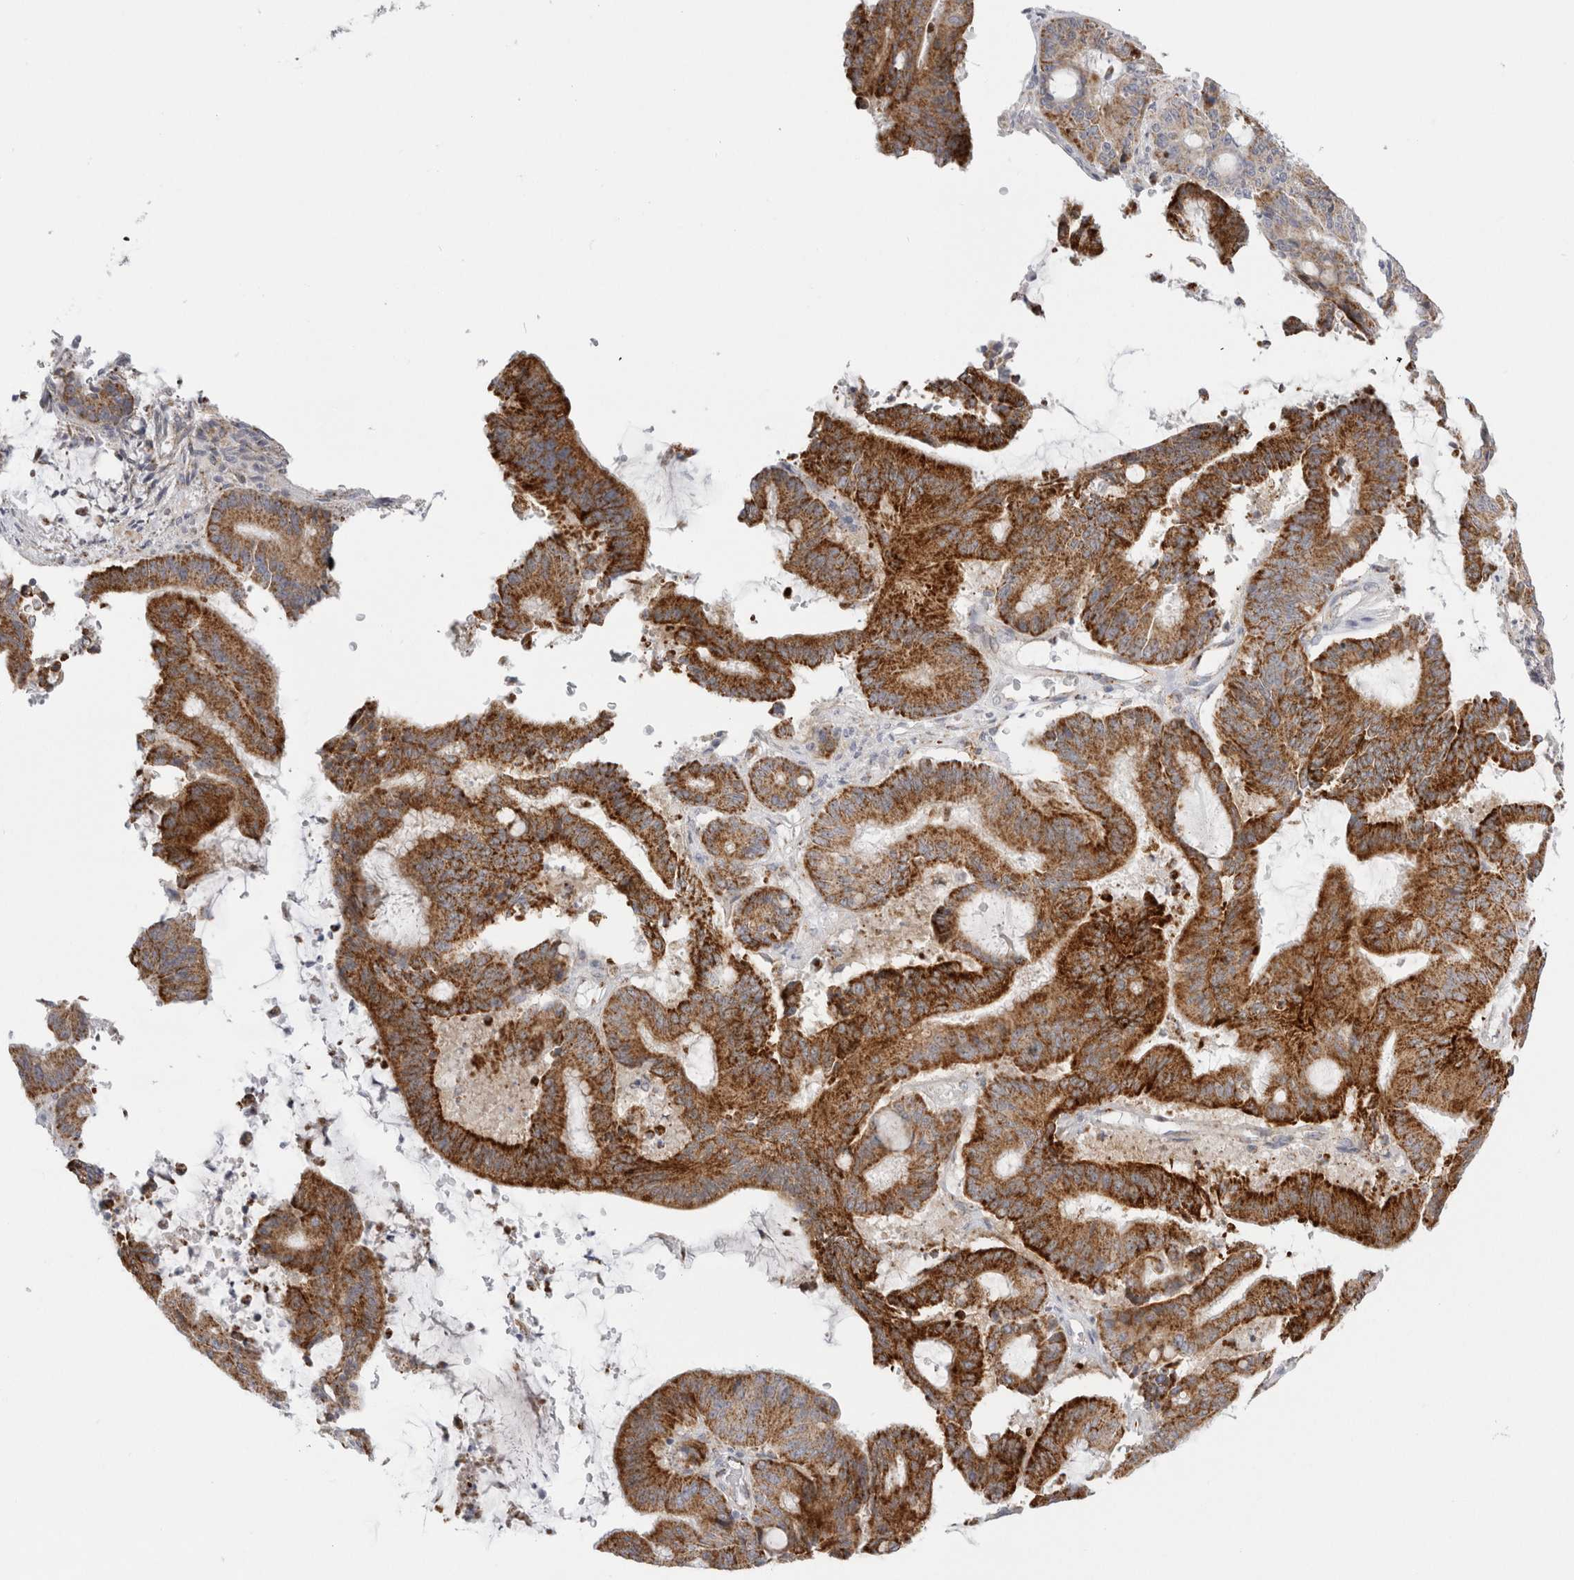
{"staining": {"intensity": "strong", "quantity": ">75%", "location": "cytoplasmic/membranous"}, "tissue": "liver cancer", "cell_type": "Tumor cells", "image_type": "cancer", "snomed": [{"axis": "morphology", "description": "Cholangiocarcinoma"}, {"axis": "topography", "description": "Liver"}], "caption": "This is an image of IHC staining of liver cancer (cholangiocarcinoma), which shows strong staining in the cytoplasmic/membranous of tumor cells.", "gene": "FAHD1", "patient": {"sex": "female", "age": 73}}